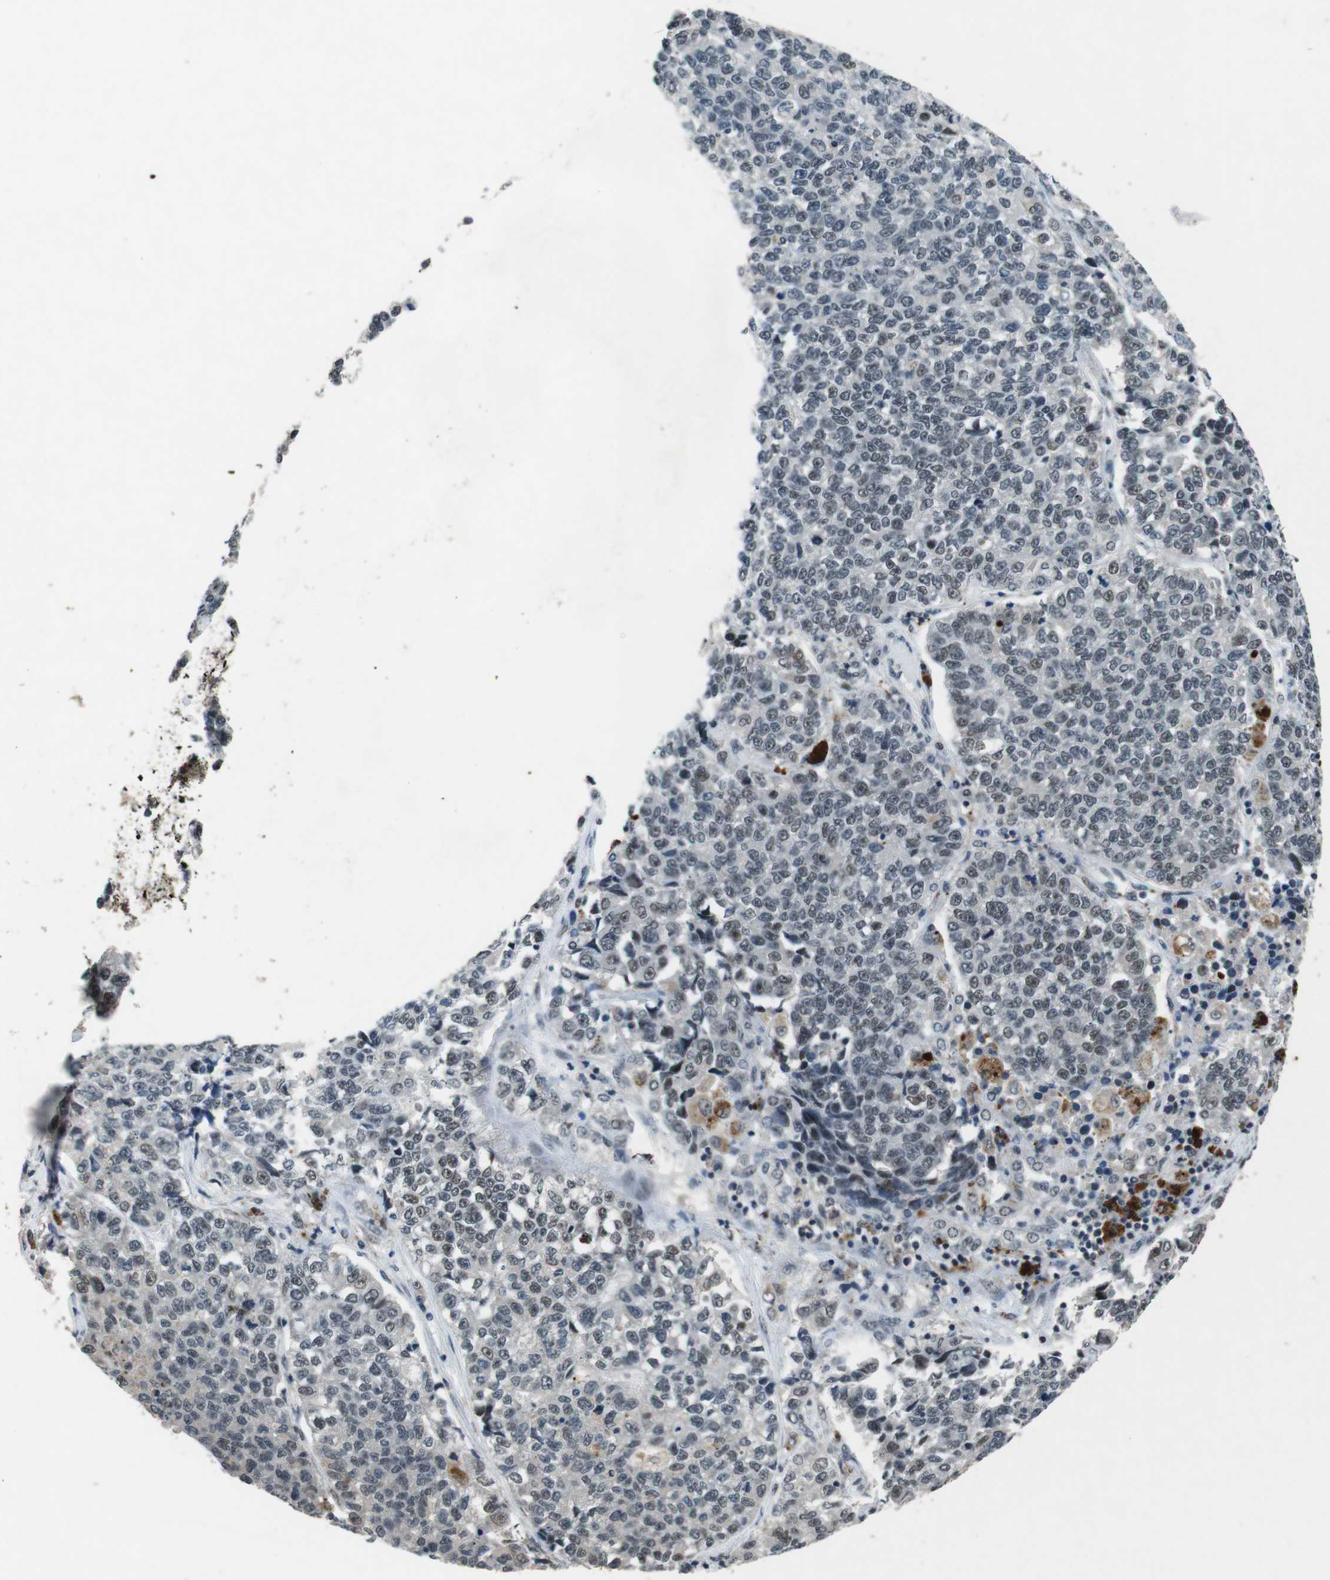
{"staining": {"intensity": "weak", "quantity": "25%-75%", "location": "nuclear"}, "tissue": "lung cancer", "cell_type": "Tumor cells", "image_type": "cancer", "snomed": [{"axis": "morphology", "description": "Adenocarcinoma, NOS"}, {"axis": "topography", "description": "Lung"}], "caption": "Adenocarcinoma (lung) tissue shows weak nuclear staining in about 25%-75% of tumor cells, visualized by immunohistochemistry.", "gene": "USP7", "patient": {"sex": "male", "age": 49}}